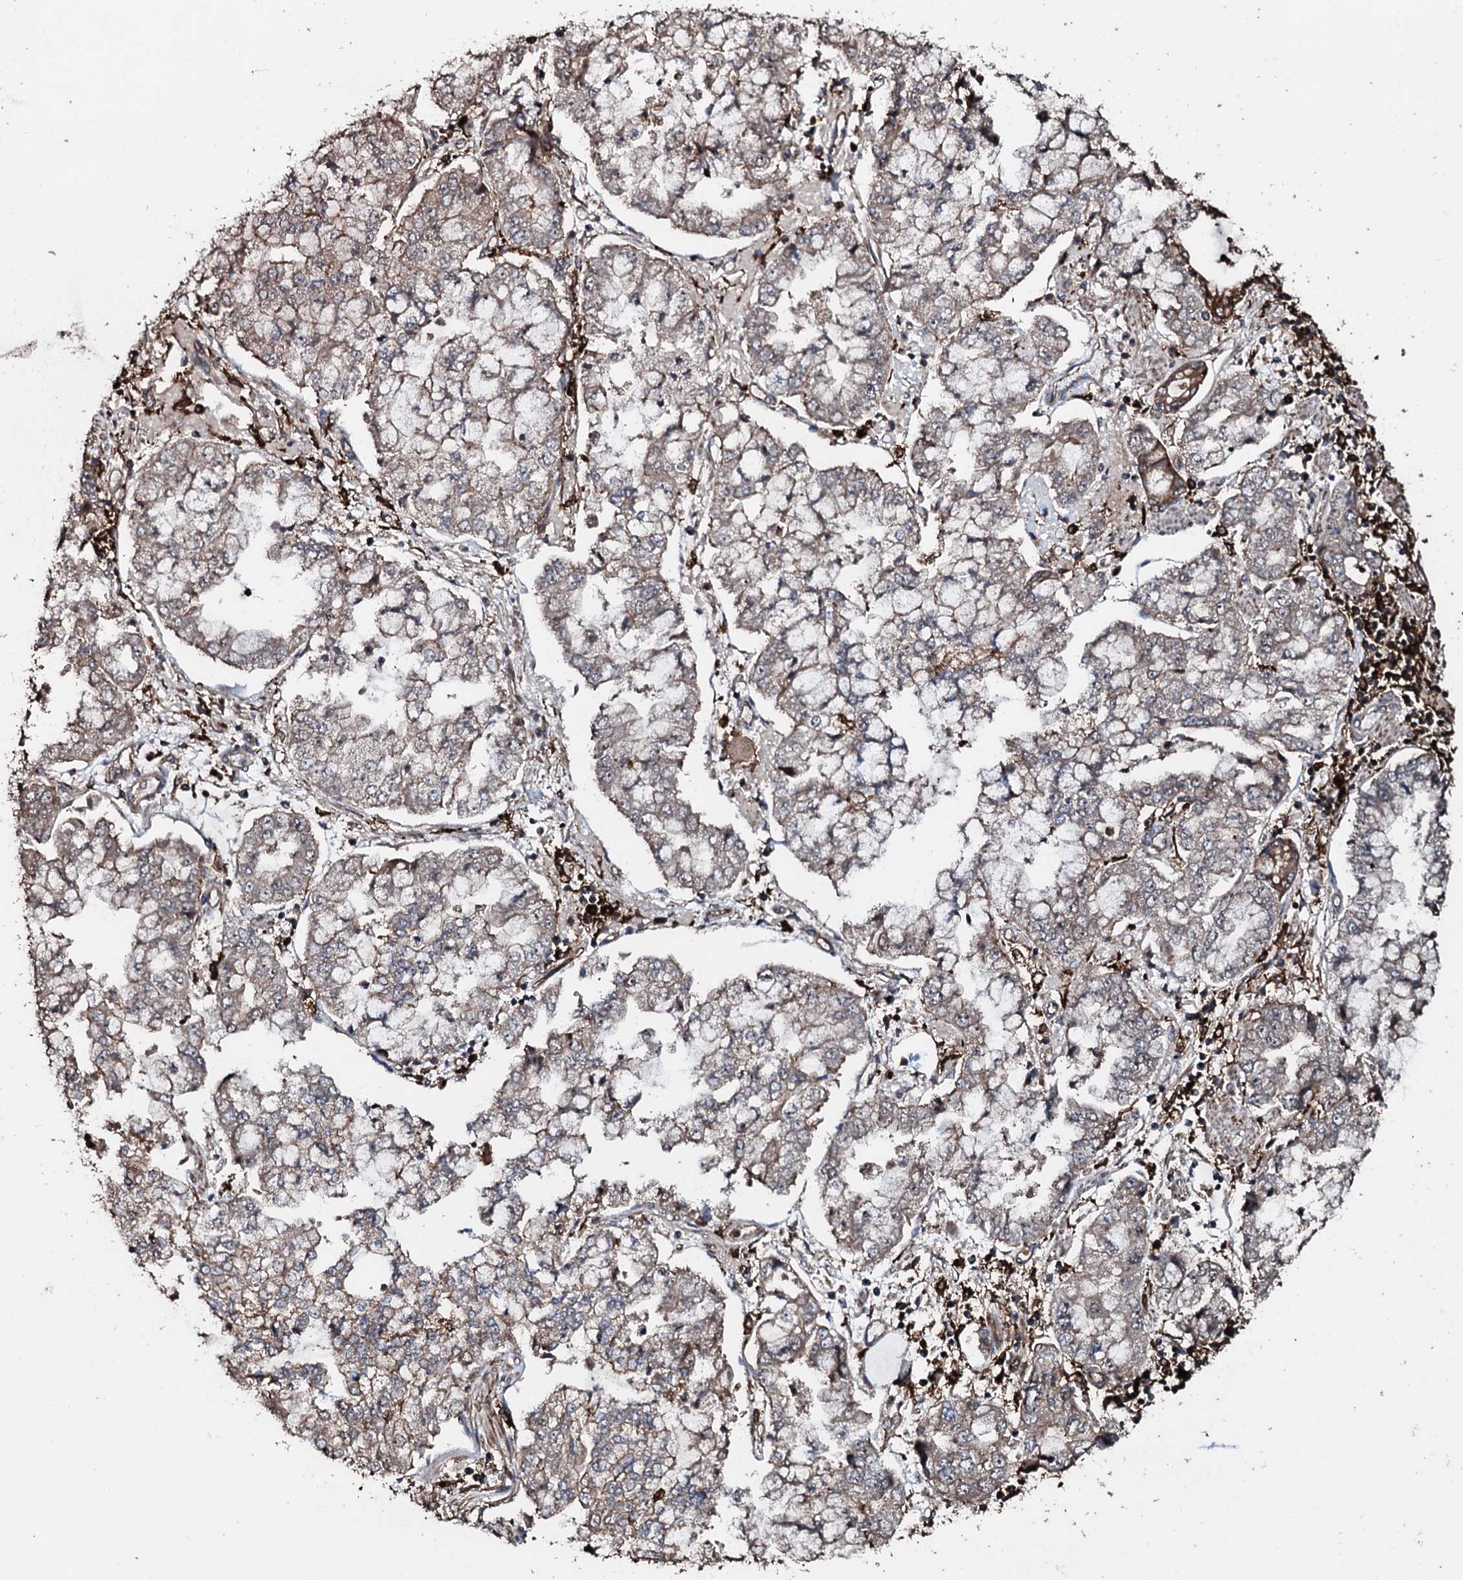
{"staining": {"intensity": "moderate", "quantity": "25%-75%", "location": "cytoplasmic/membranous"}, "tissue": "stomach cancer", "cell_type": "Tumor cells", "image_type": "cancer", "snomed": [{"axis": "morphology", "description": "Adenocarcinoma, NOS"}, {"axis": "topography", "description": "Stomach"}], "caption": "Brown immunohistochemical staining in human stomach cancer exhibits moderate cytoplasmic/membranous staining in about 25%-75% of tumor cells.", "gene": "TPGS2", "patient": {"sex": "male", "age": 76}}